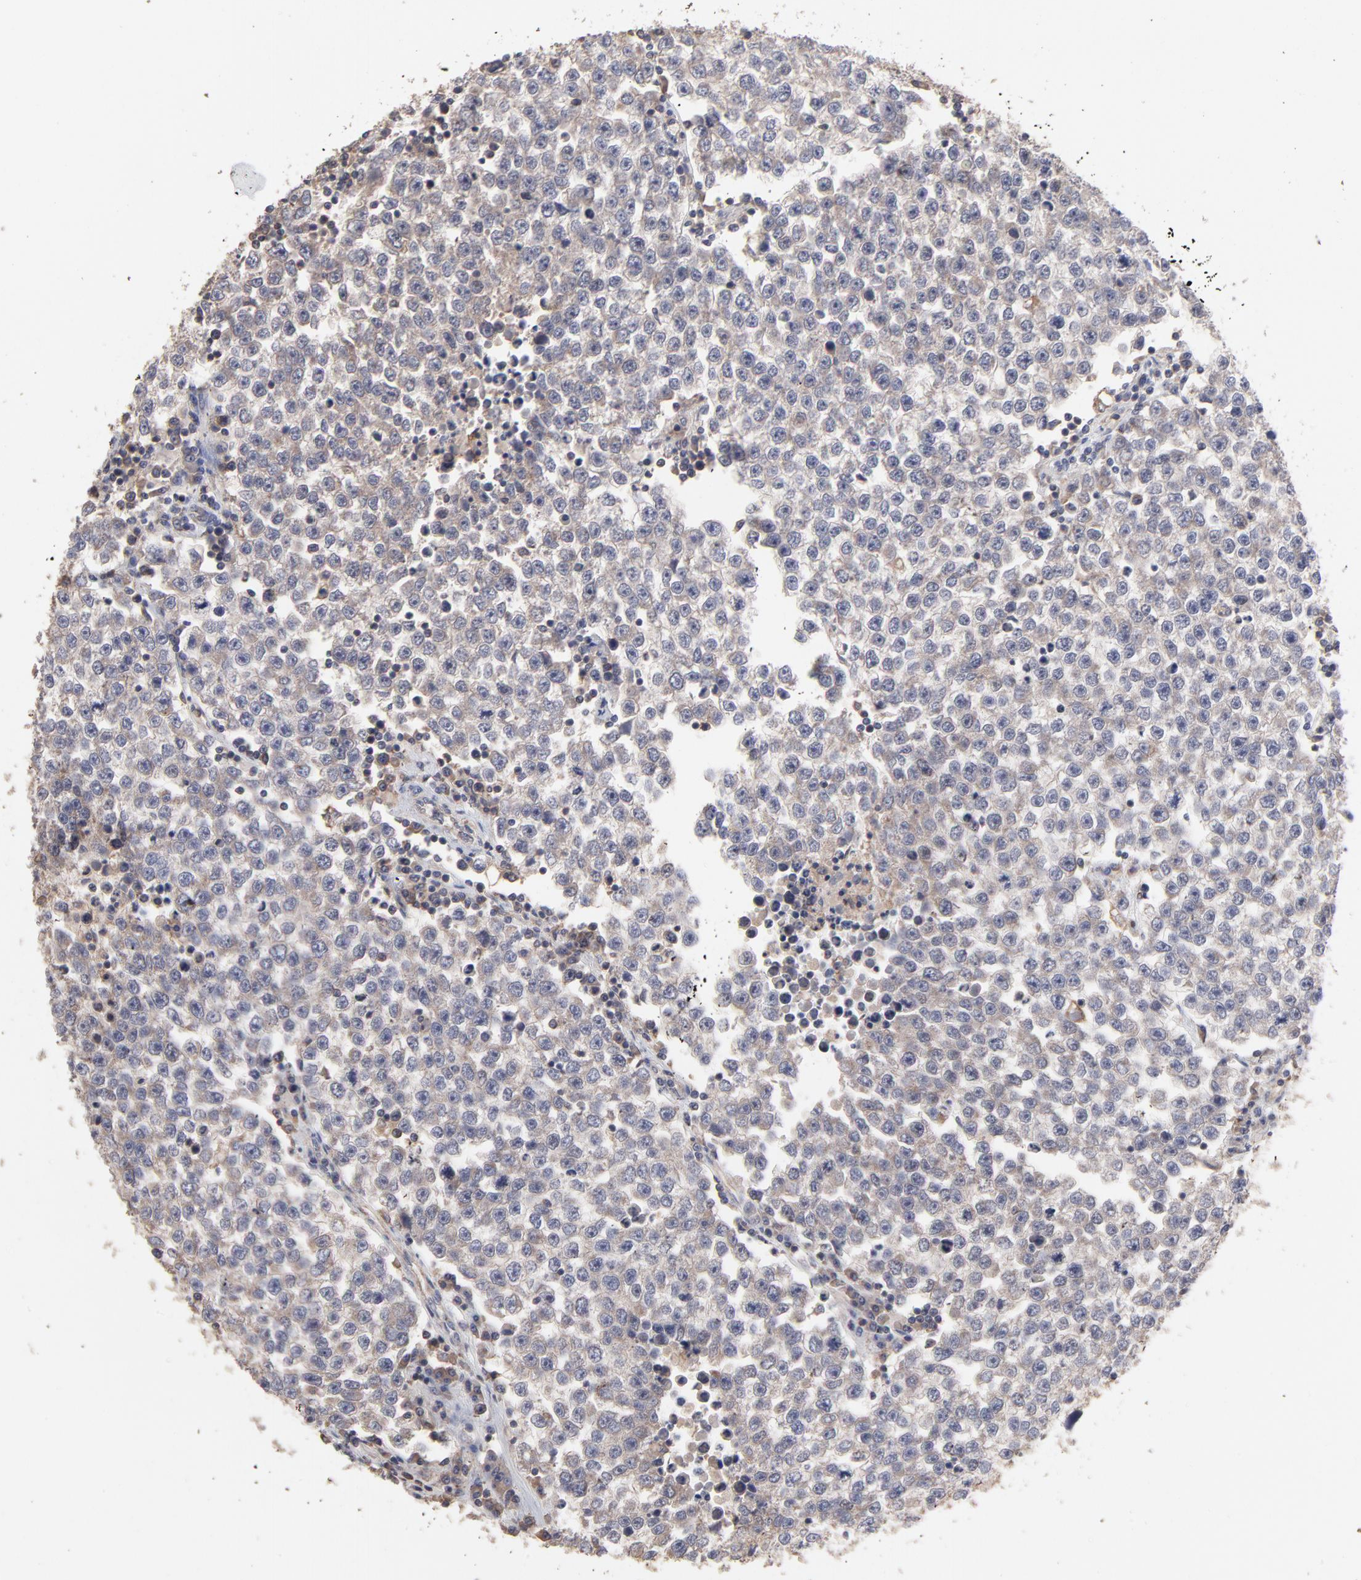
{"staining": {"intensity": "weak", "quantity": ">75%", "location": "cytoplasmic/membranous"}, "tissue": "testis cancer", "cell_type": "Tumor cells", "image_type": "cancer", "snomed": [{"axis": "morphology", "description": "Seminoma, NOS"}, {"axis": "topography", "description": "Testis"}], "caption": "Testis seminoma stained with a protein marker reveals weak staining in tumor cells.", "gene": "TANGO2", "patient": {"sex": "male", "age": 36}}